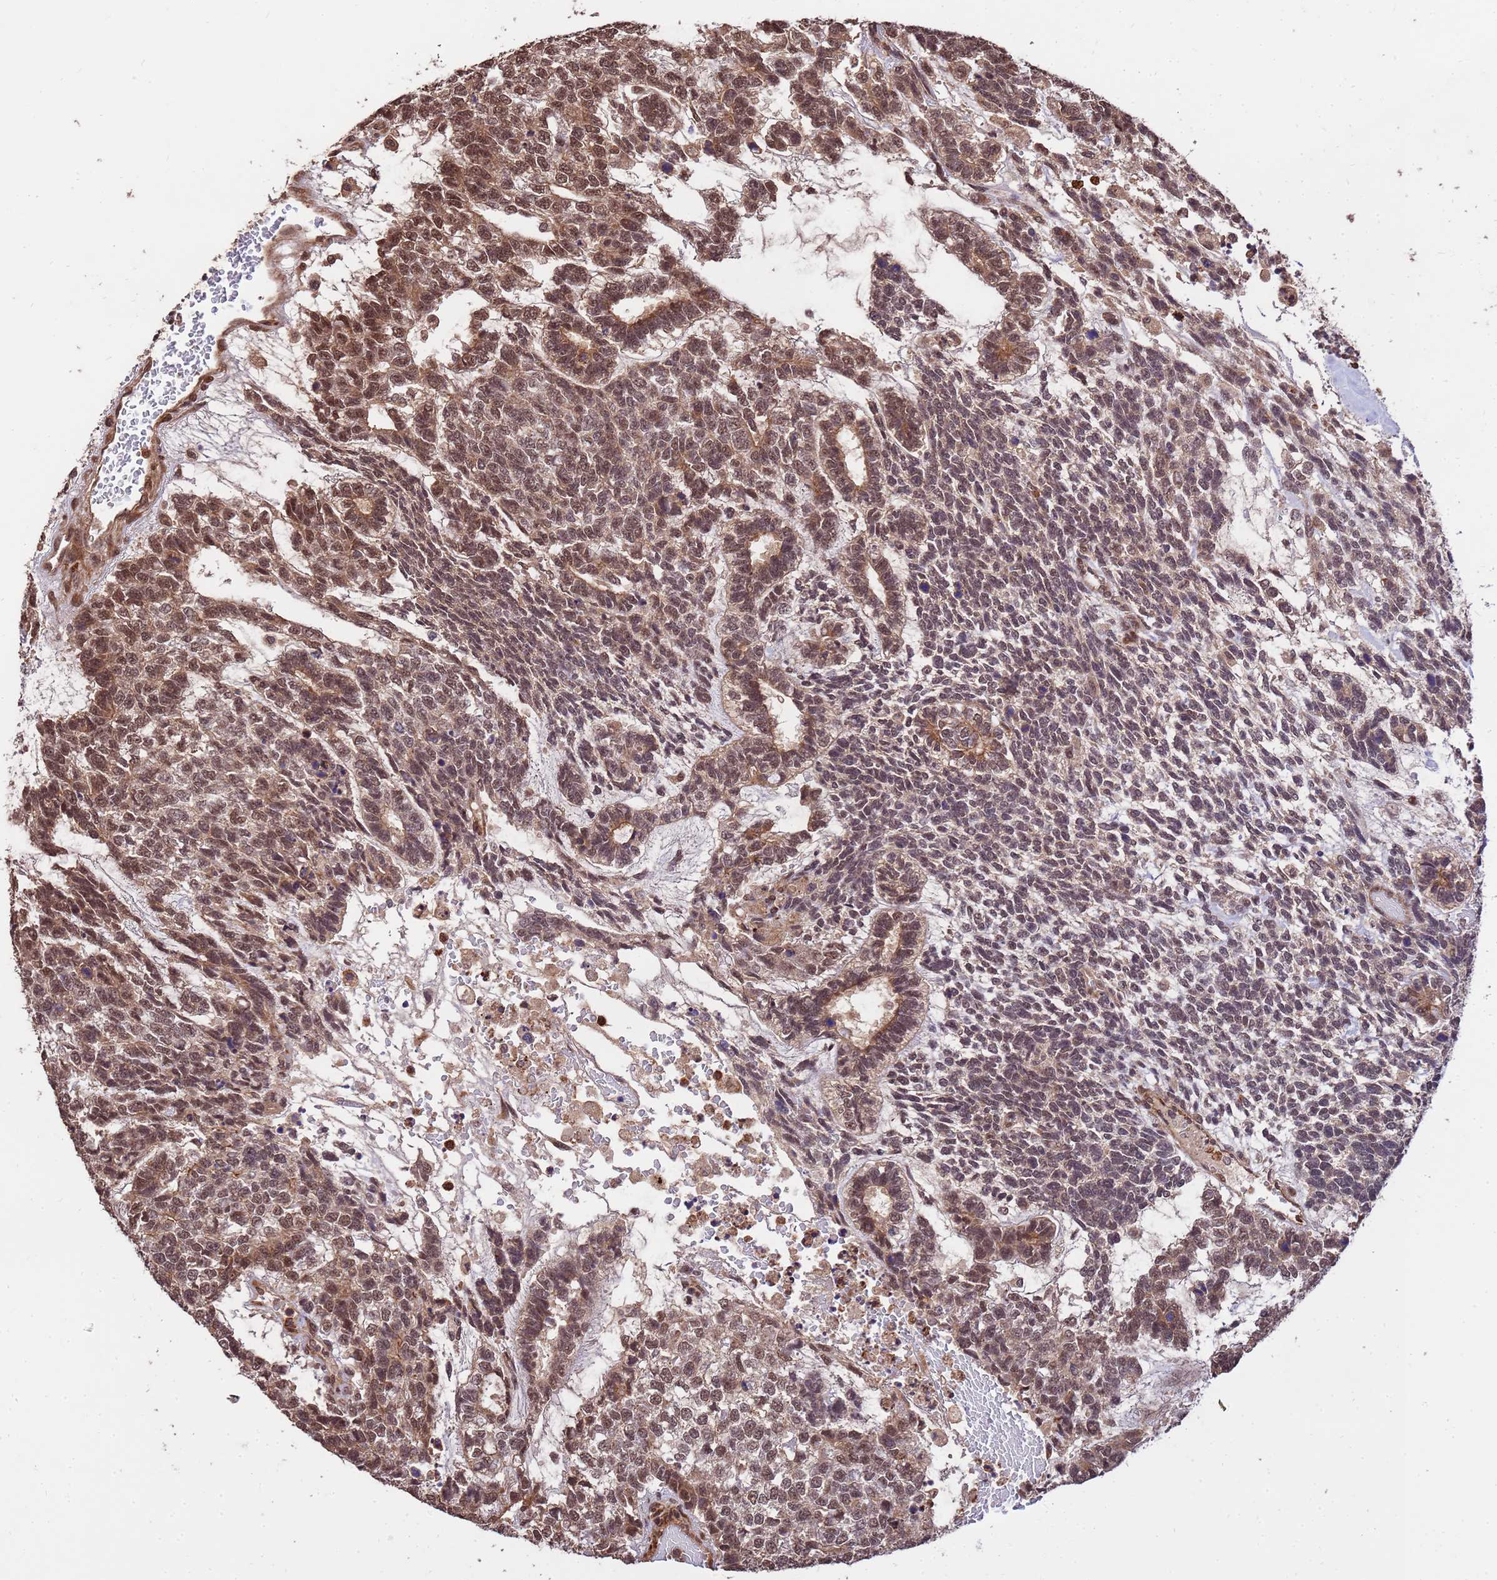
{"staining": {"intensity": "moderate", "quantity": ">75%", "location": "cytoplasmic/membranous,nuclear"}, "tissue": "testis cancer", "cell_type": "Tumor cells", "image_type": "cancer", "snomed": [{"axis": "morphology", "description": "Carcinoma, Embryonal, NOS"}, {"axis": "topography", "description": "Testis"}], "caption": "Immunohistochemical staining of human testis embryonal carcinoma shows medium levels of moderate cytoplasmic/membranous and nuclear expression in about >75% of tumor cells. The staining was performed using DAB, with brown indicating positive protein expression. Nuclei are stained blue with hematoxylin.", "gene": "ZNF619", "patient": {"sex": "male", "age": 23}}